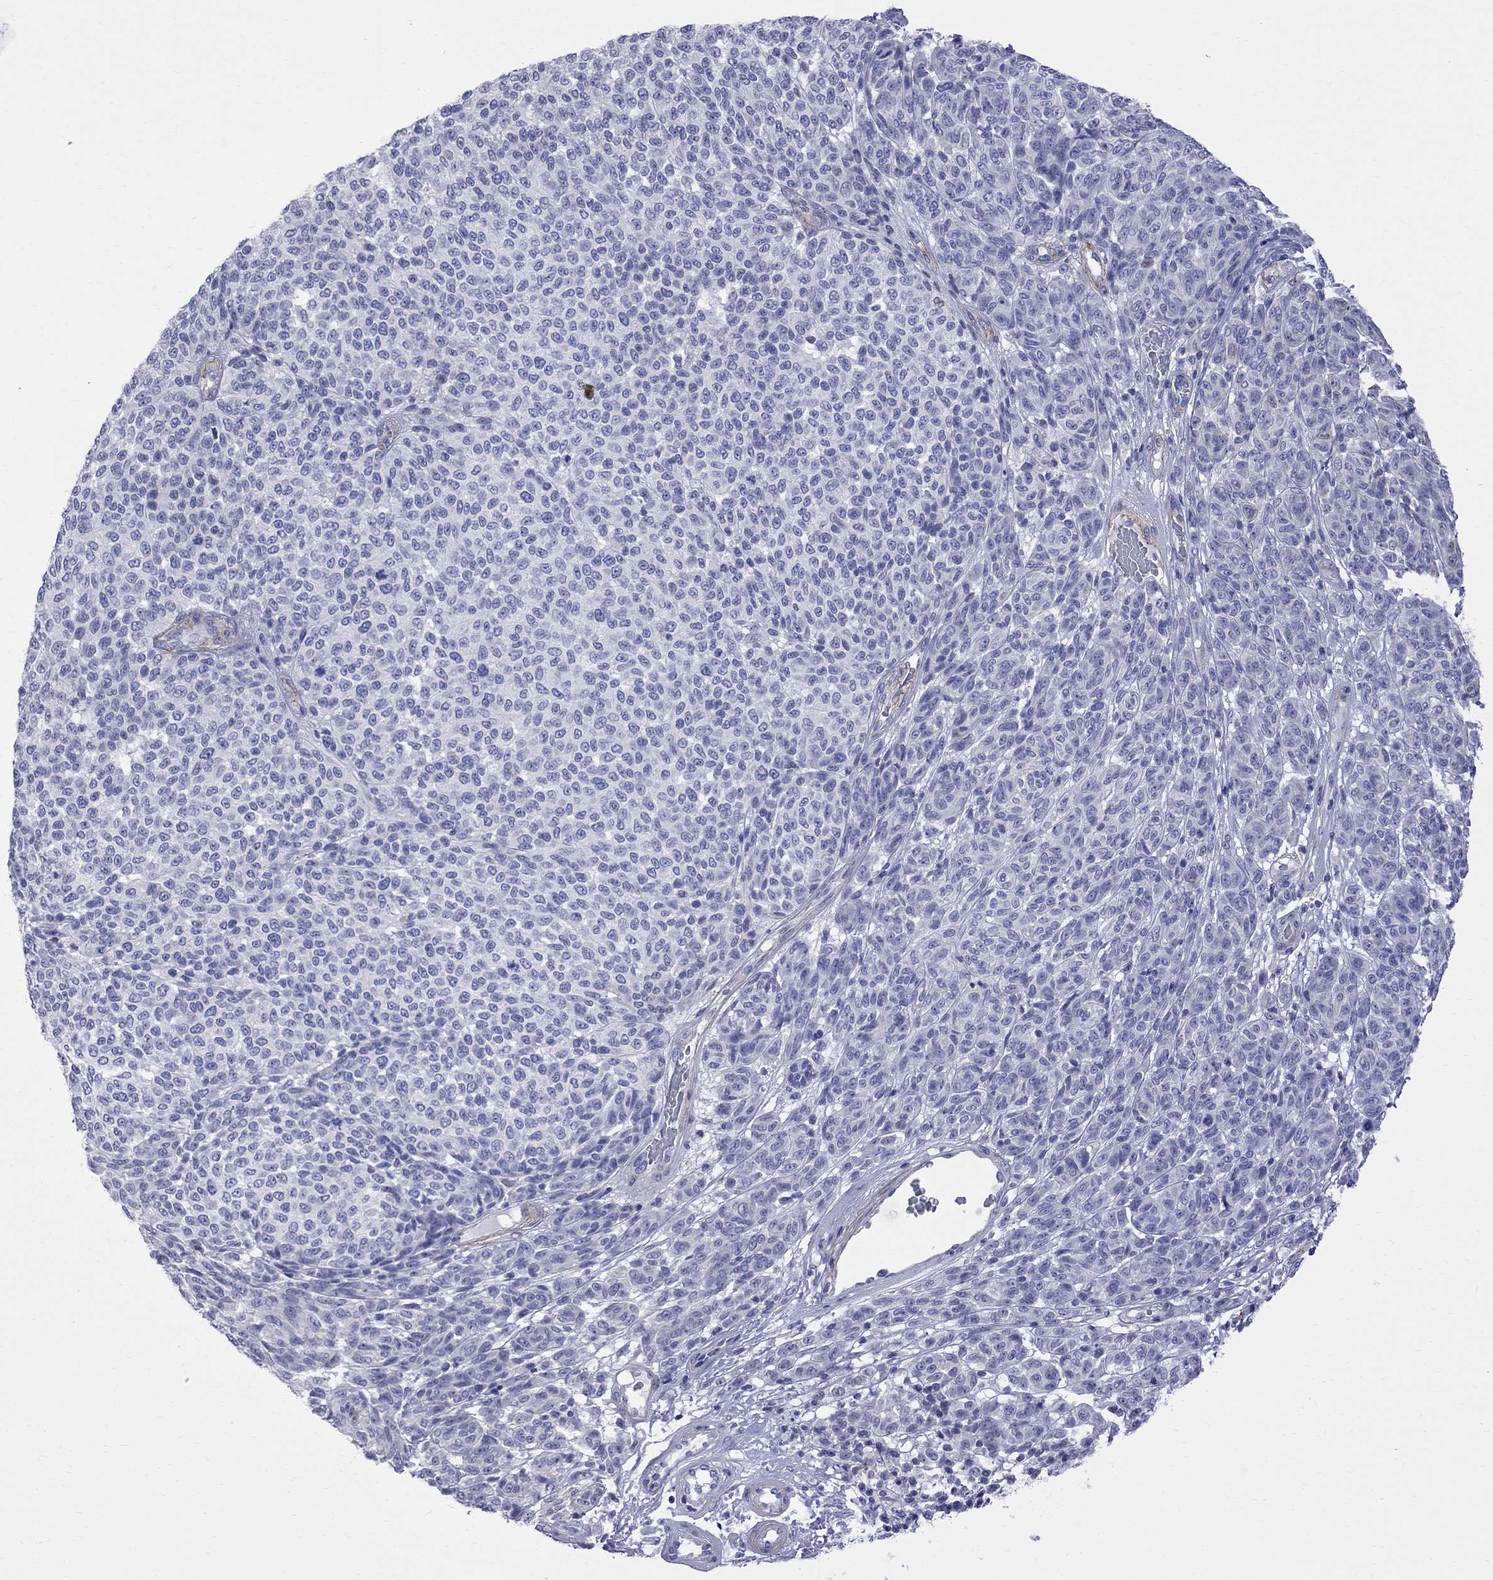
{"staining": {"intensity": "negative", "quantity": "none", "location": "none"}, "tissue": "melanoma", "cell_type": "Tumor cells", "image_type": "cancer", "snomed": [{"axis": "morphology", "description": "Malignant melanoma, NOS"}, {"axis": "topography", "description": "Skin"}], "caption": "This is an IHC histopathology image of human malignant melanoma. There is no expression in tumor cells.", "gene": "S100A3", "patient": {"sex": "male", "age": 59}}